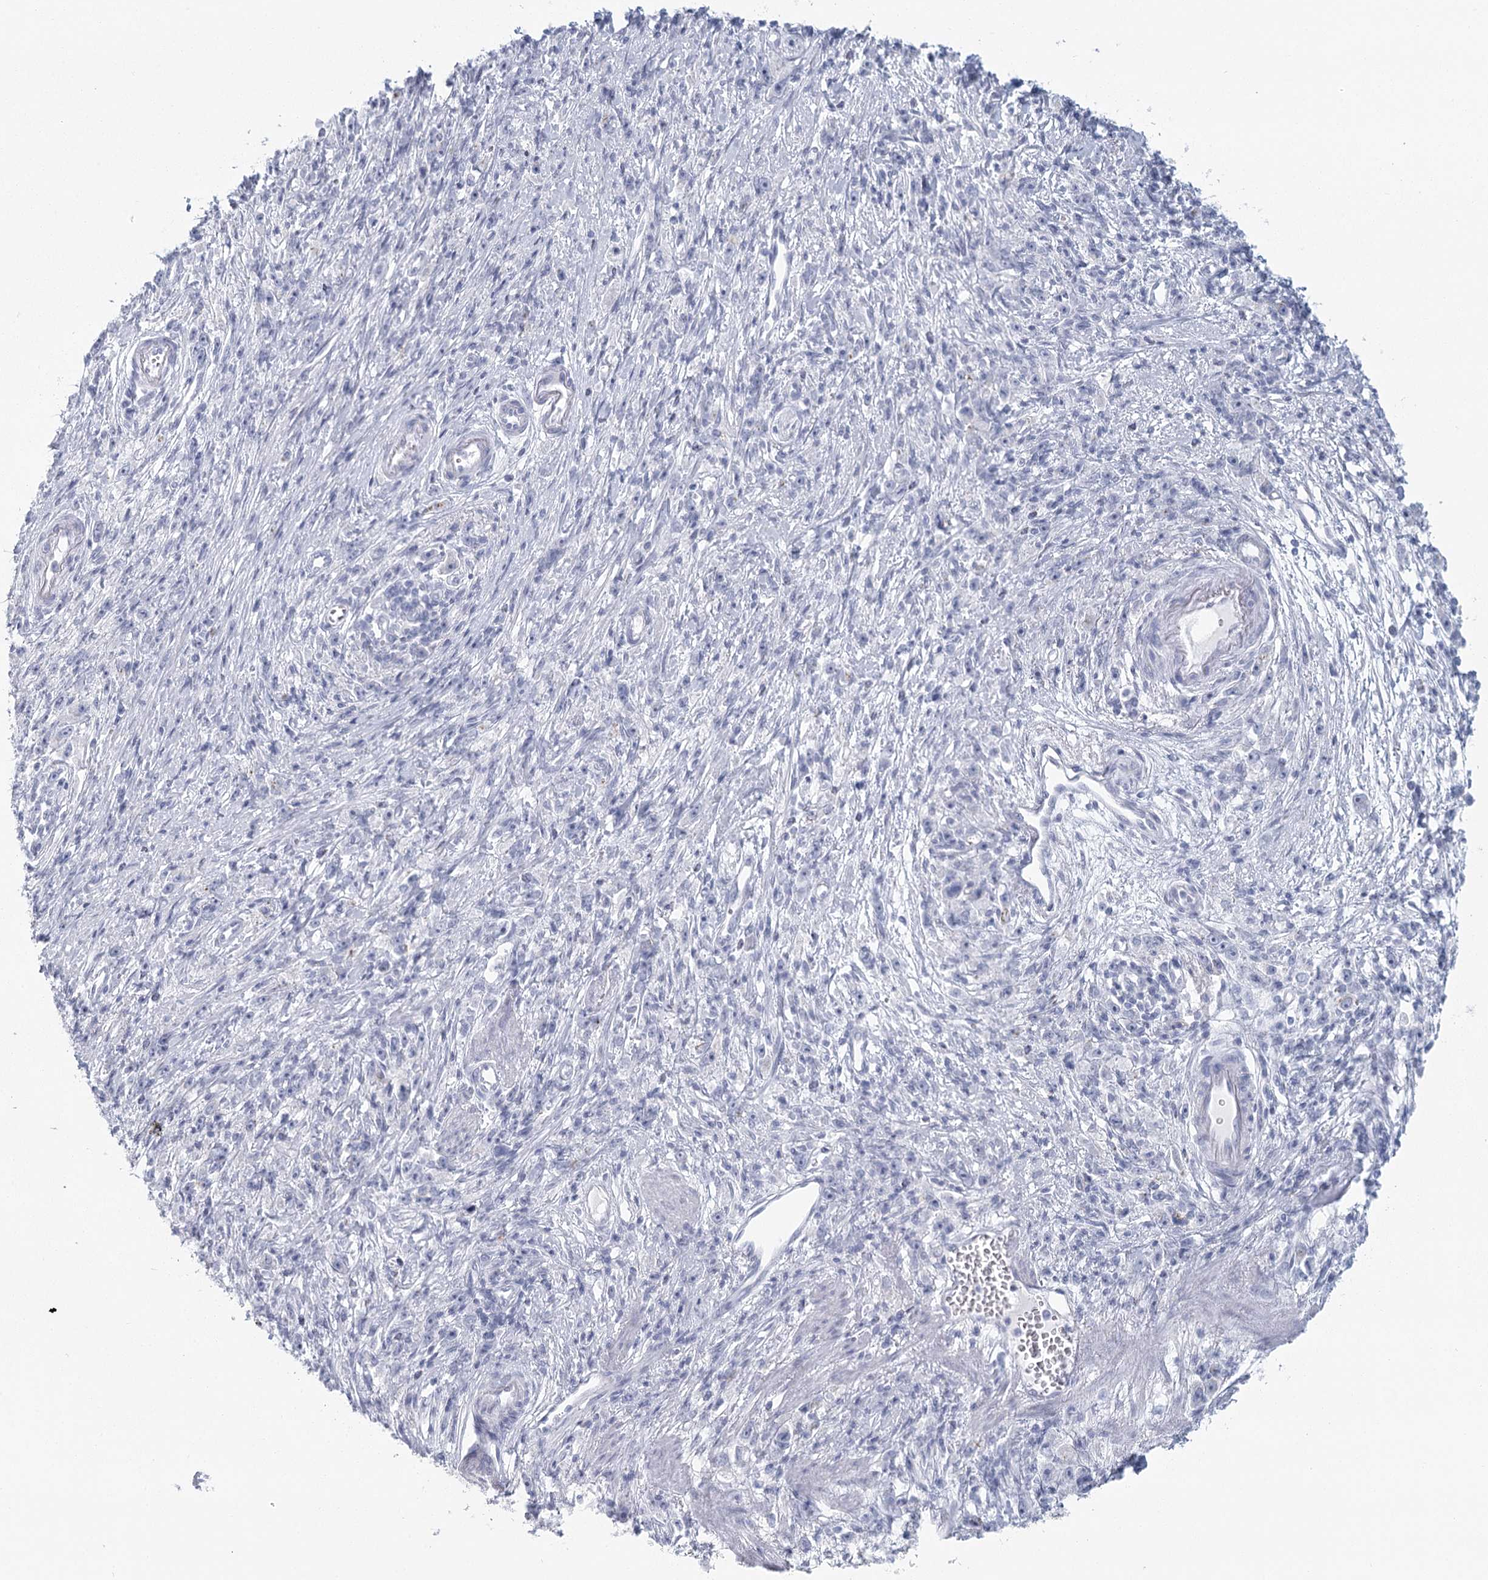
{"staining": {"intensity": "negative", "quantity": "none", "location": "none"}, "tissue": "stomach cancer", "cell_type": "Tumor cells", "image_type": "cancer", "snomed": [{"axis": "morphology", "description": "Adenocarcinoma, NOS"}, {"axis": "topography", "description": "Stomach"}], "caption": "Photomicrograph shows no significant protein positivity in tumor cells of stomach cancer (adenocarcinoma).", "gene": "WNT8B", "patient": {"sex": "female", "age": 59}}